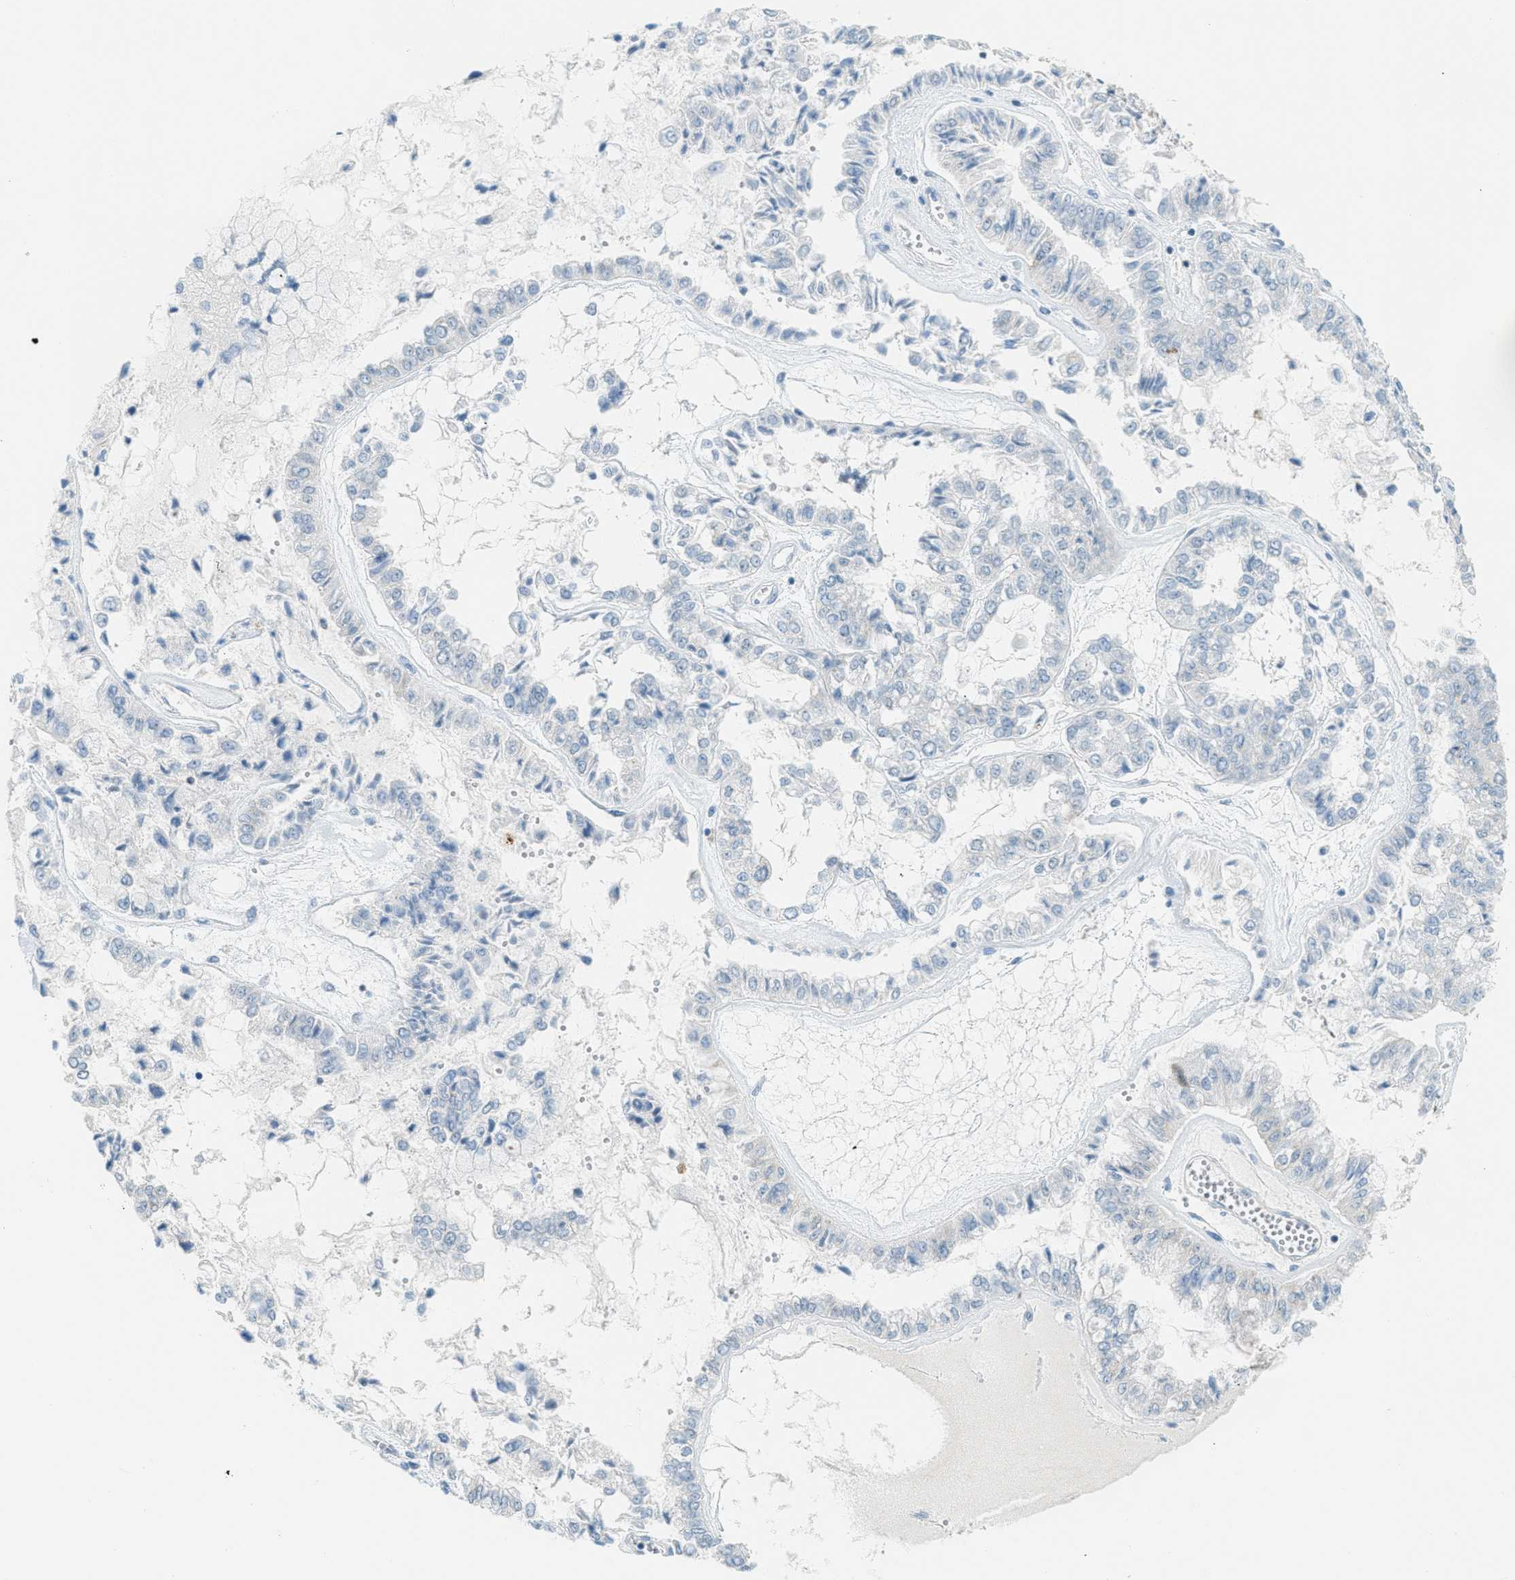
{"staining": {"intensity": "negative", "quantity": "none", "location": "none"}, "tissue": "liver cancer", "cell_type": "Tumor cells", "image_type": "cancer", "snomed": [{"axis": "morphology", "description": "Cholangiocarcinoma"}, {"axis": "topography", "description": "Liver"}], "caption": "This micrograph is of liver cancer stained with IHC to label a protein in brown with the nuclei are counter-stained blue. There is no staining in tumor cells.", "gene": "FYN", "patient": {"sex": "female", "age": 79}}